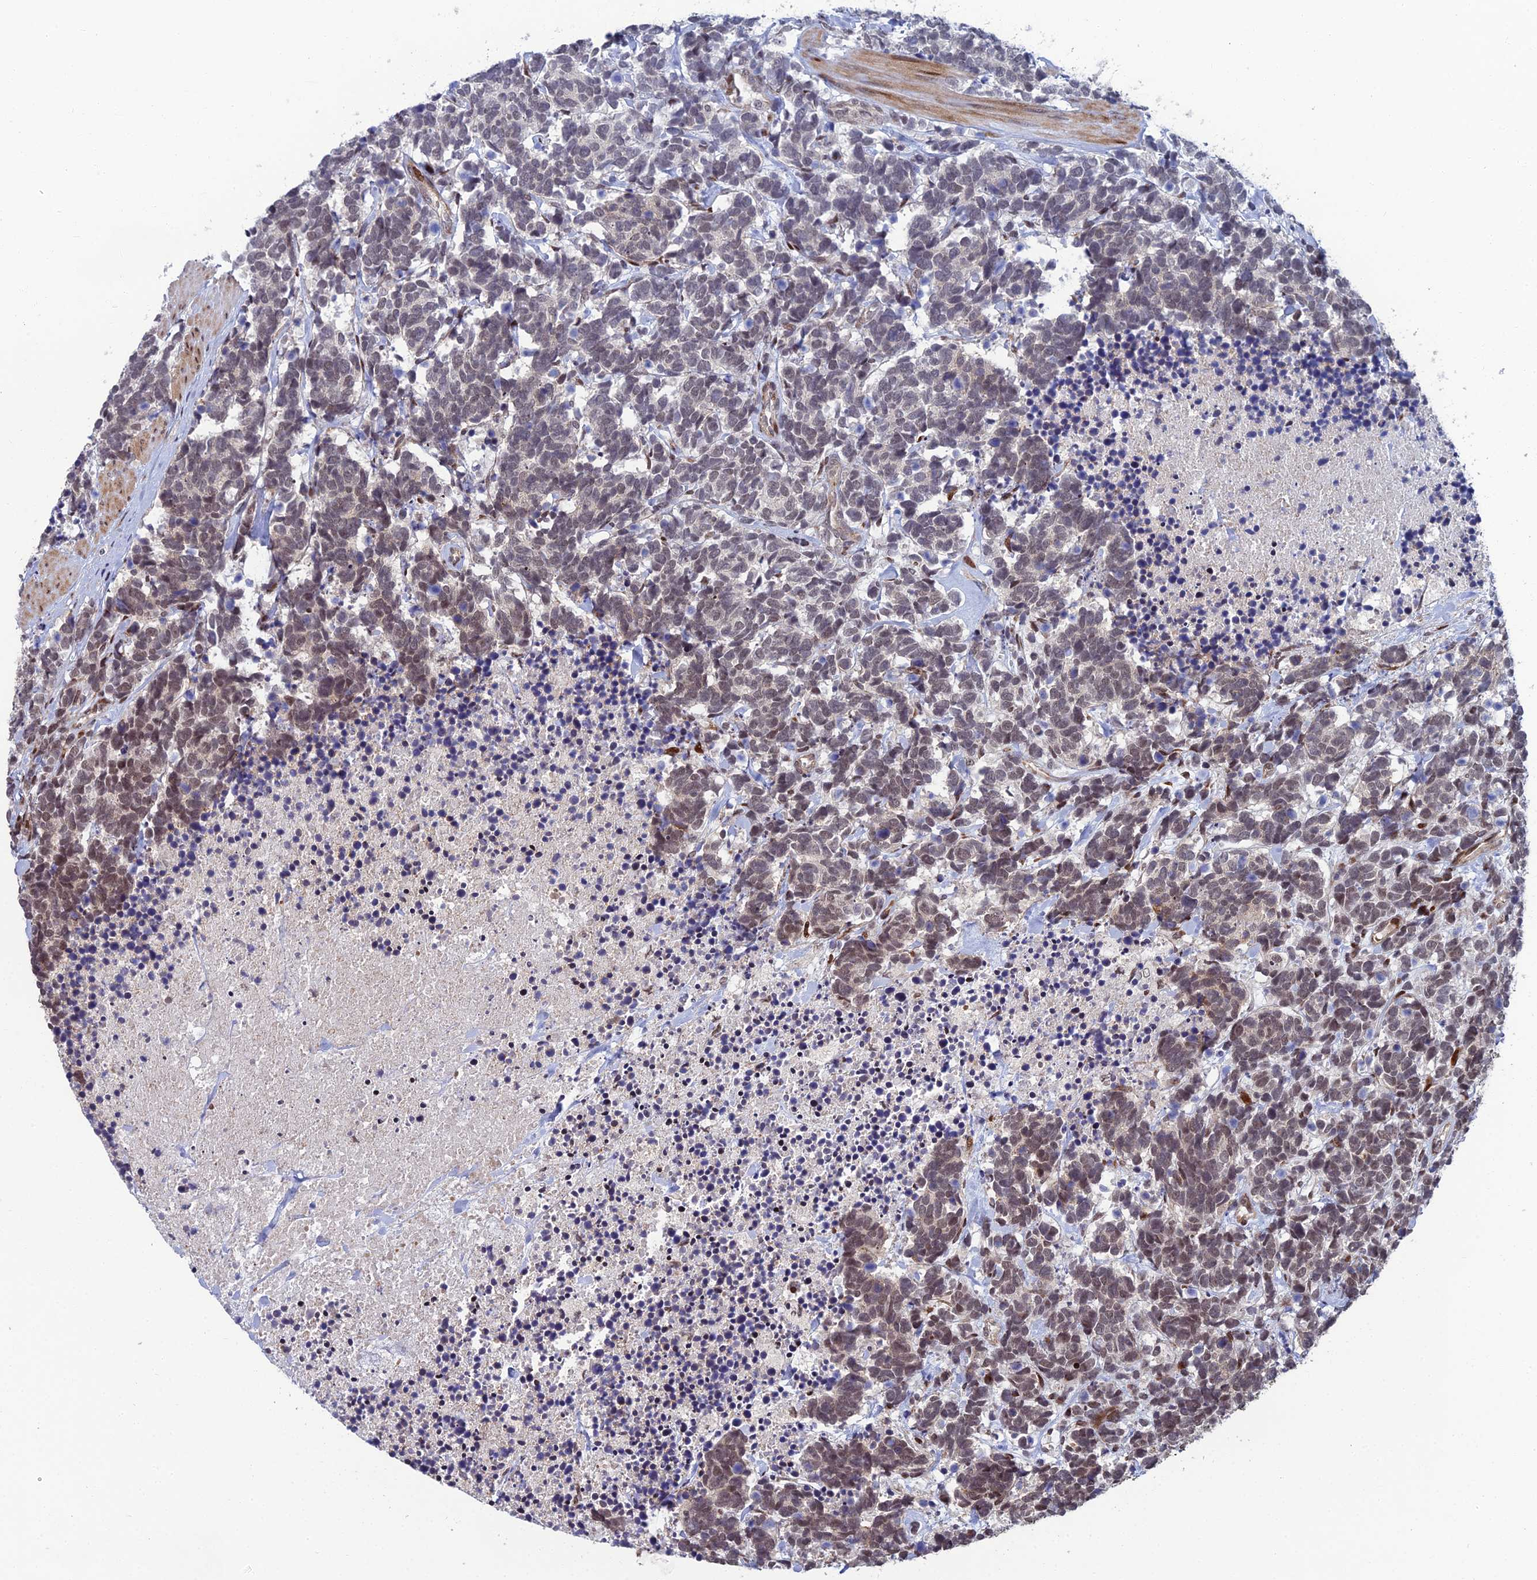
{"staining": {"intensity": "weak", "quantity": "25%-75%", "location": "nuclear"}, "tissue": "carcinoid", "cell_type": "Tumor cells", "image_type": "cancer", "snomed": [{"axis": "morphology", "description": "Carcinoma, NOS"}, {"axis": "morphology", "description": "Carcinoid, malignant, NOS"}, {"axis": "topography", "description": "Prostate"}], "caption": "IHC of human carcinoid reveals low levels of weak nuclear staining in approximately 25%-75% of tumor cells.", "gene": "ZNF668", "patient": {"sex": "male", "age": 57}}